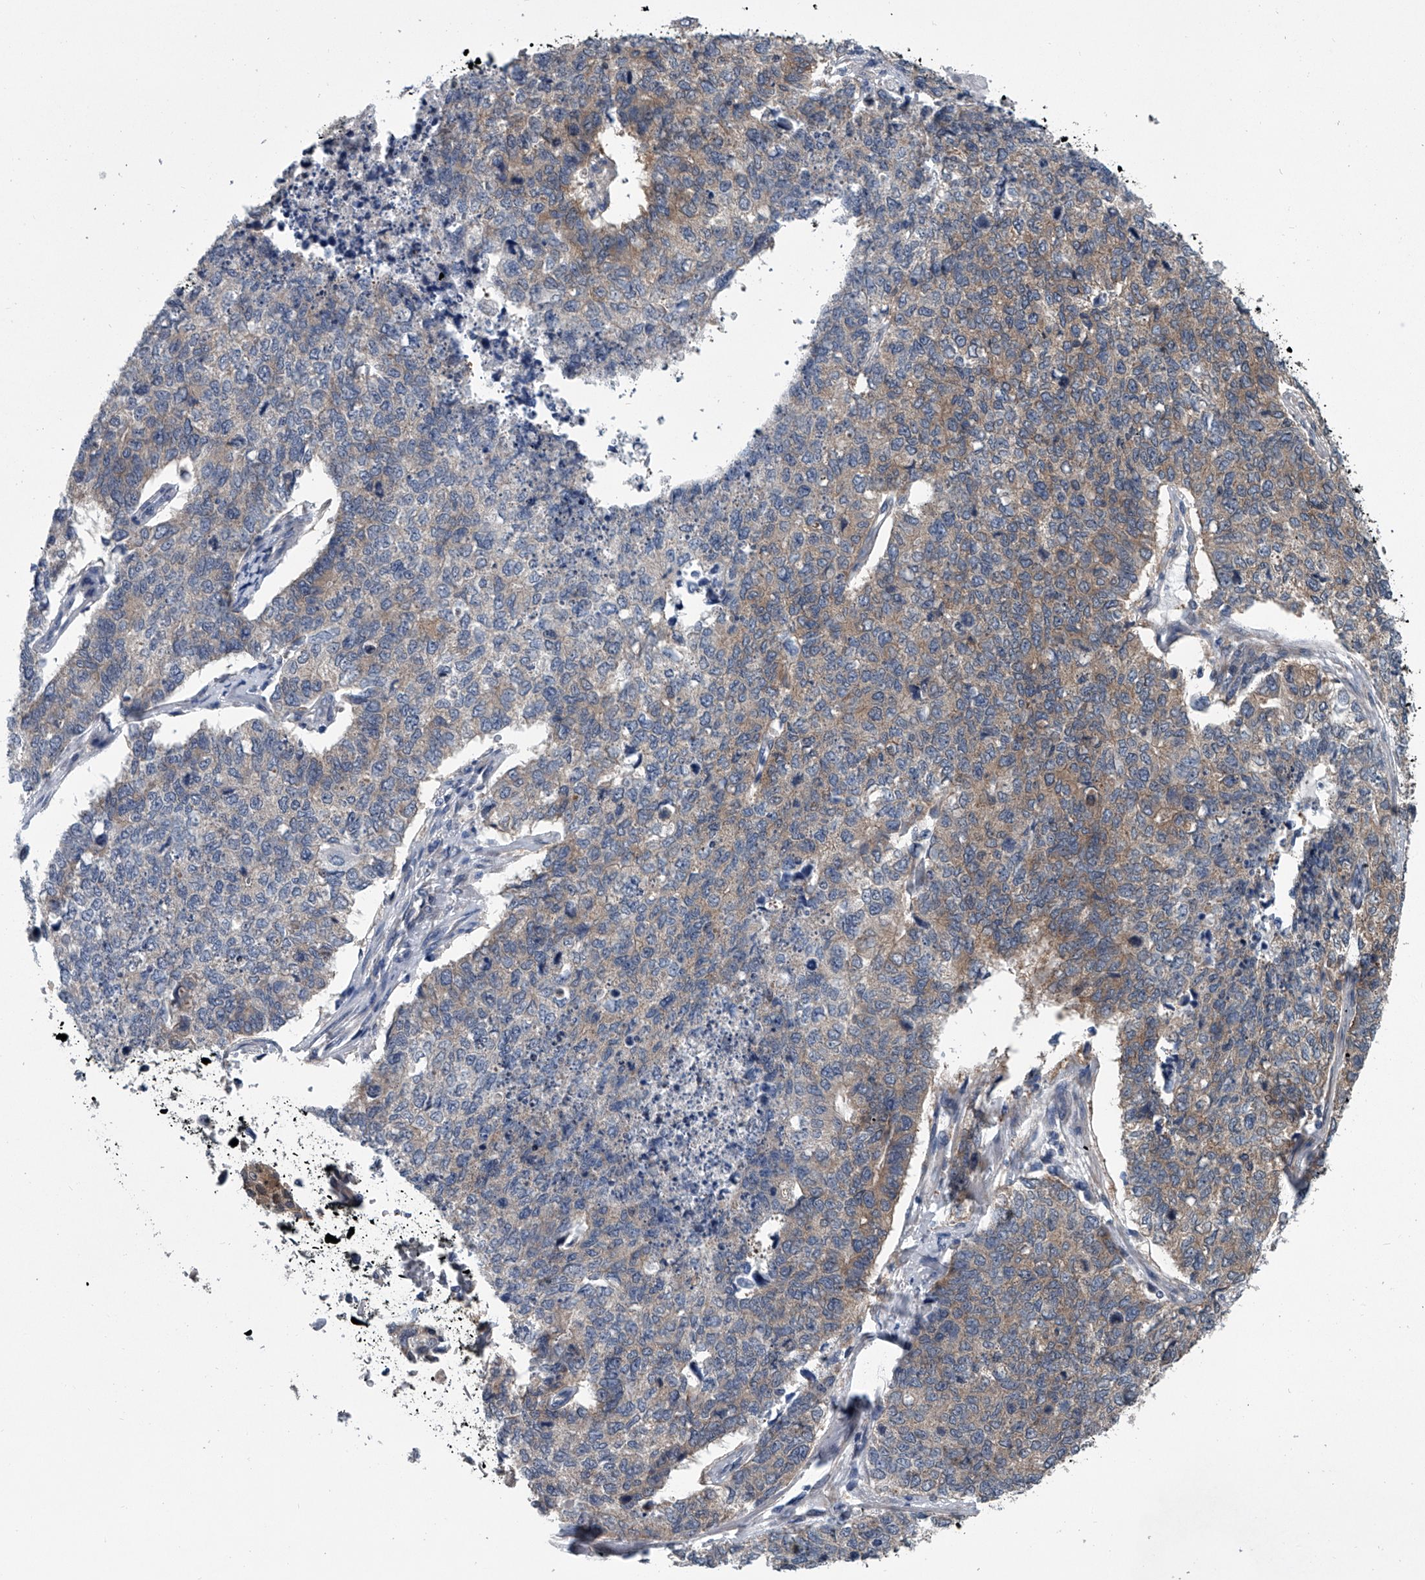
{"staining": {"intensity": "weak", "quantity": ">75%", "location": "cytoplasmic/membranous"}, "tissue": "cervical cancer", "cell_type": "Tumor cells", "image_type": "cancer", "snomed": [{"axis": "morphology", "description": "Squamous cell carcinoma, NOS"}, {"axis": "topography", "description": "Cervix"}], "caption": "Tumor cells display low levels of weak cytoplasmic/membranous expression in approximately >75% of cells in human squamous cell carcinoma (cervical).", "gene": "PPP2R5D", "patient": {"sex": "female", "age": 63}}